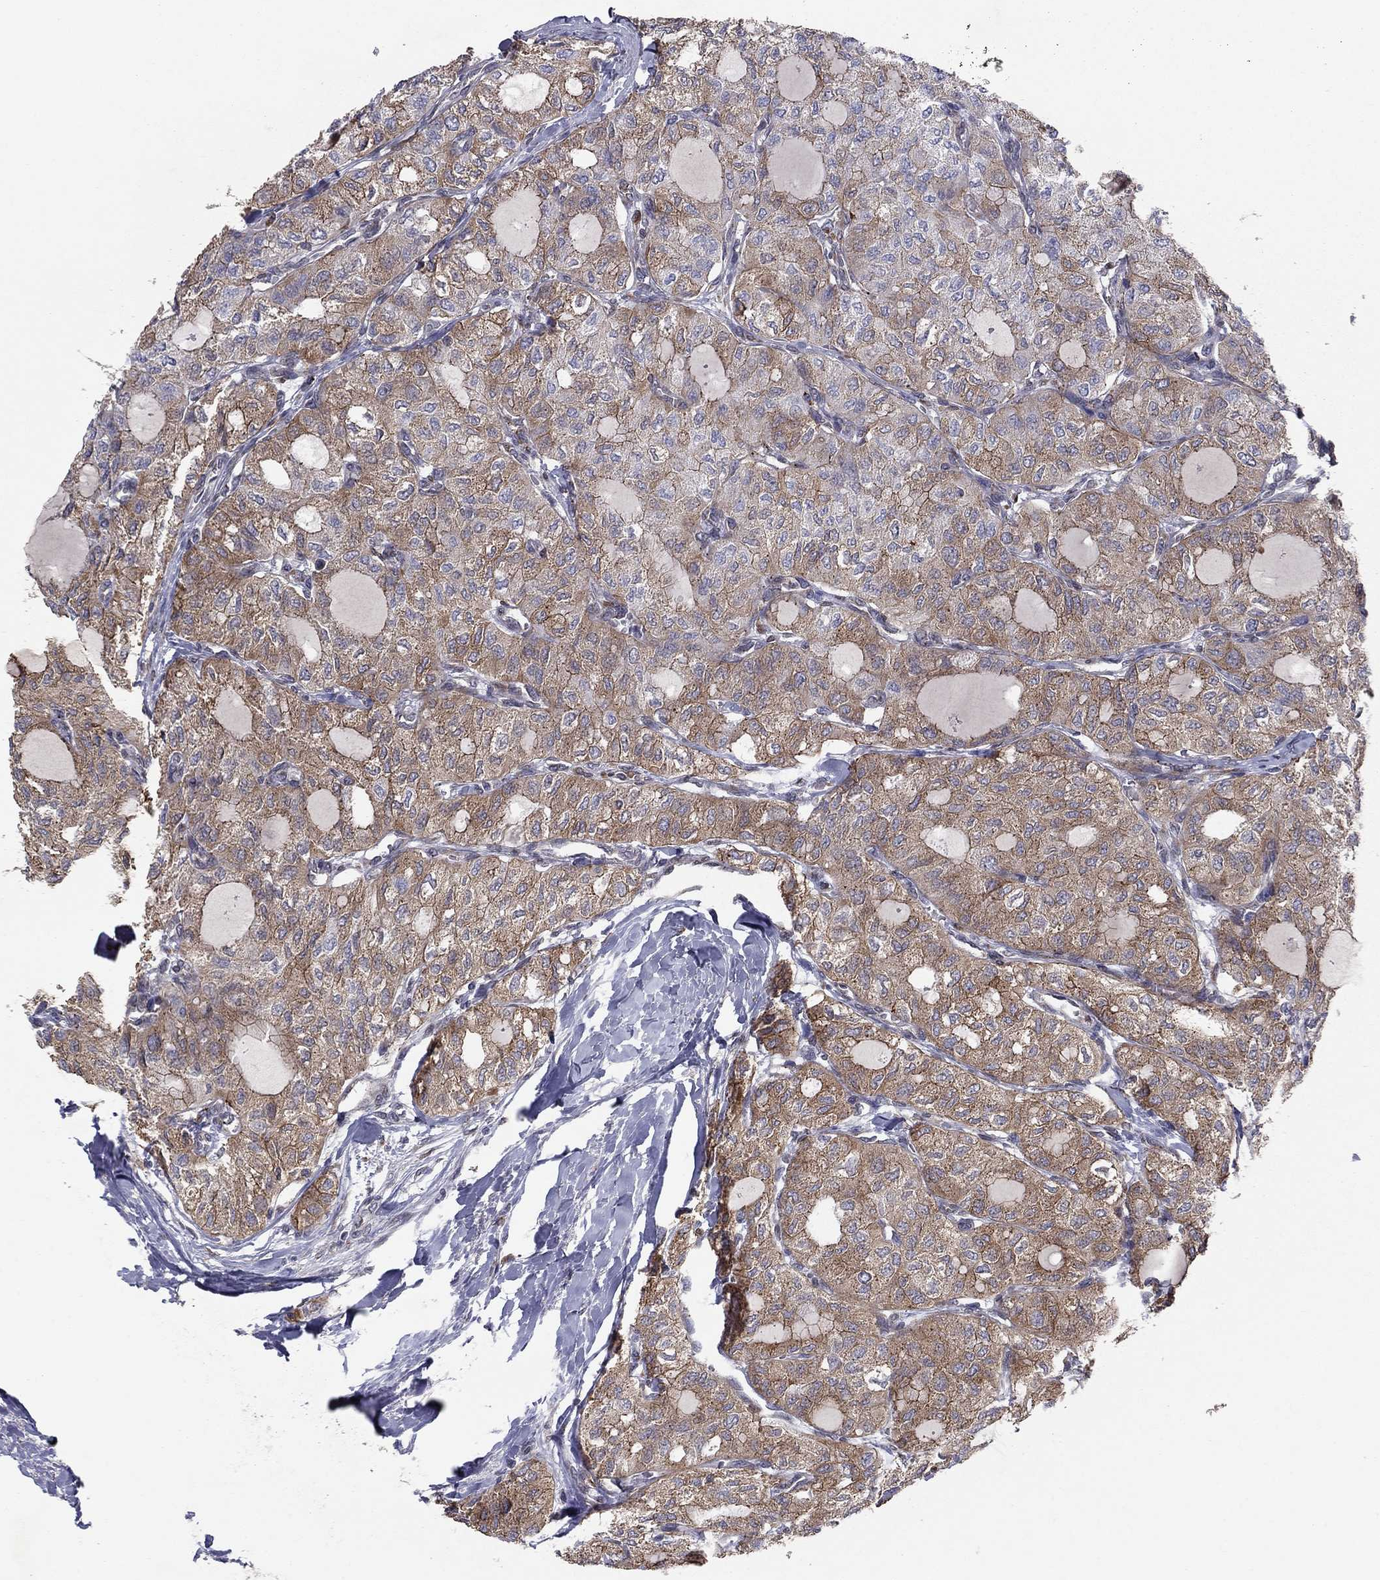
{"staining": {"intensity": "moderate", "quantity": ">75%", "location": "cytoplasmic/membranous"}, "tissue": "thyroid cancer", "cell_type": "Tumor cells", "image_type": "cancer", "snomed": [{"axis": "morphology", "description": "Follicular adenoma carcinoma, NOS"}, {"axis": "topography", "description": "Thyroid gland"}], "caption": "Human thyroid follicular adenoma carcinoma stained for a protein (brown) reveals moderate cytoplasmic/membranous positive positivity in approximately >75% of tumor cells.", "gene": "YIF1A", "patient": {"sex": "male", "age": 75}}